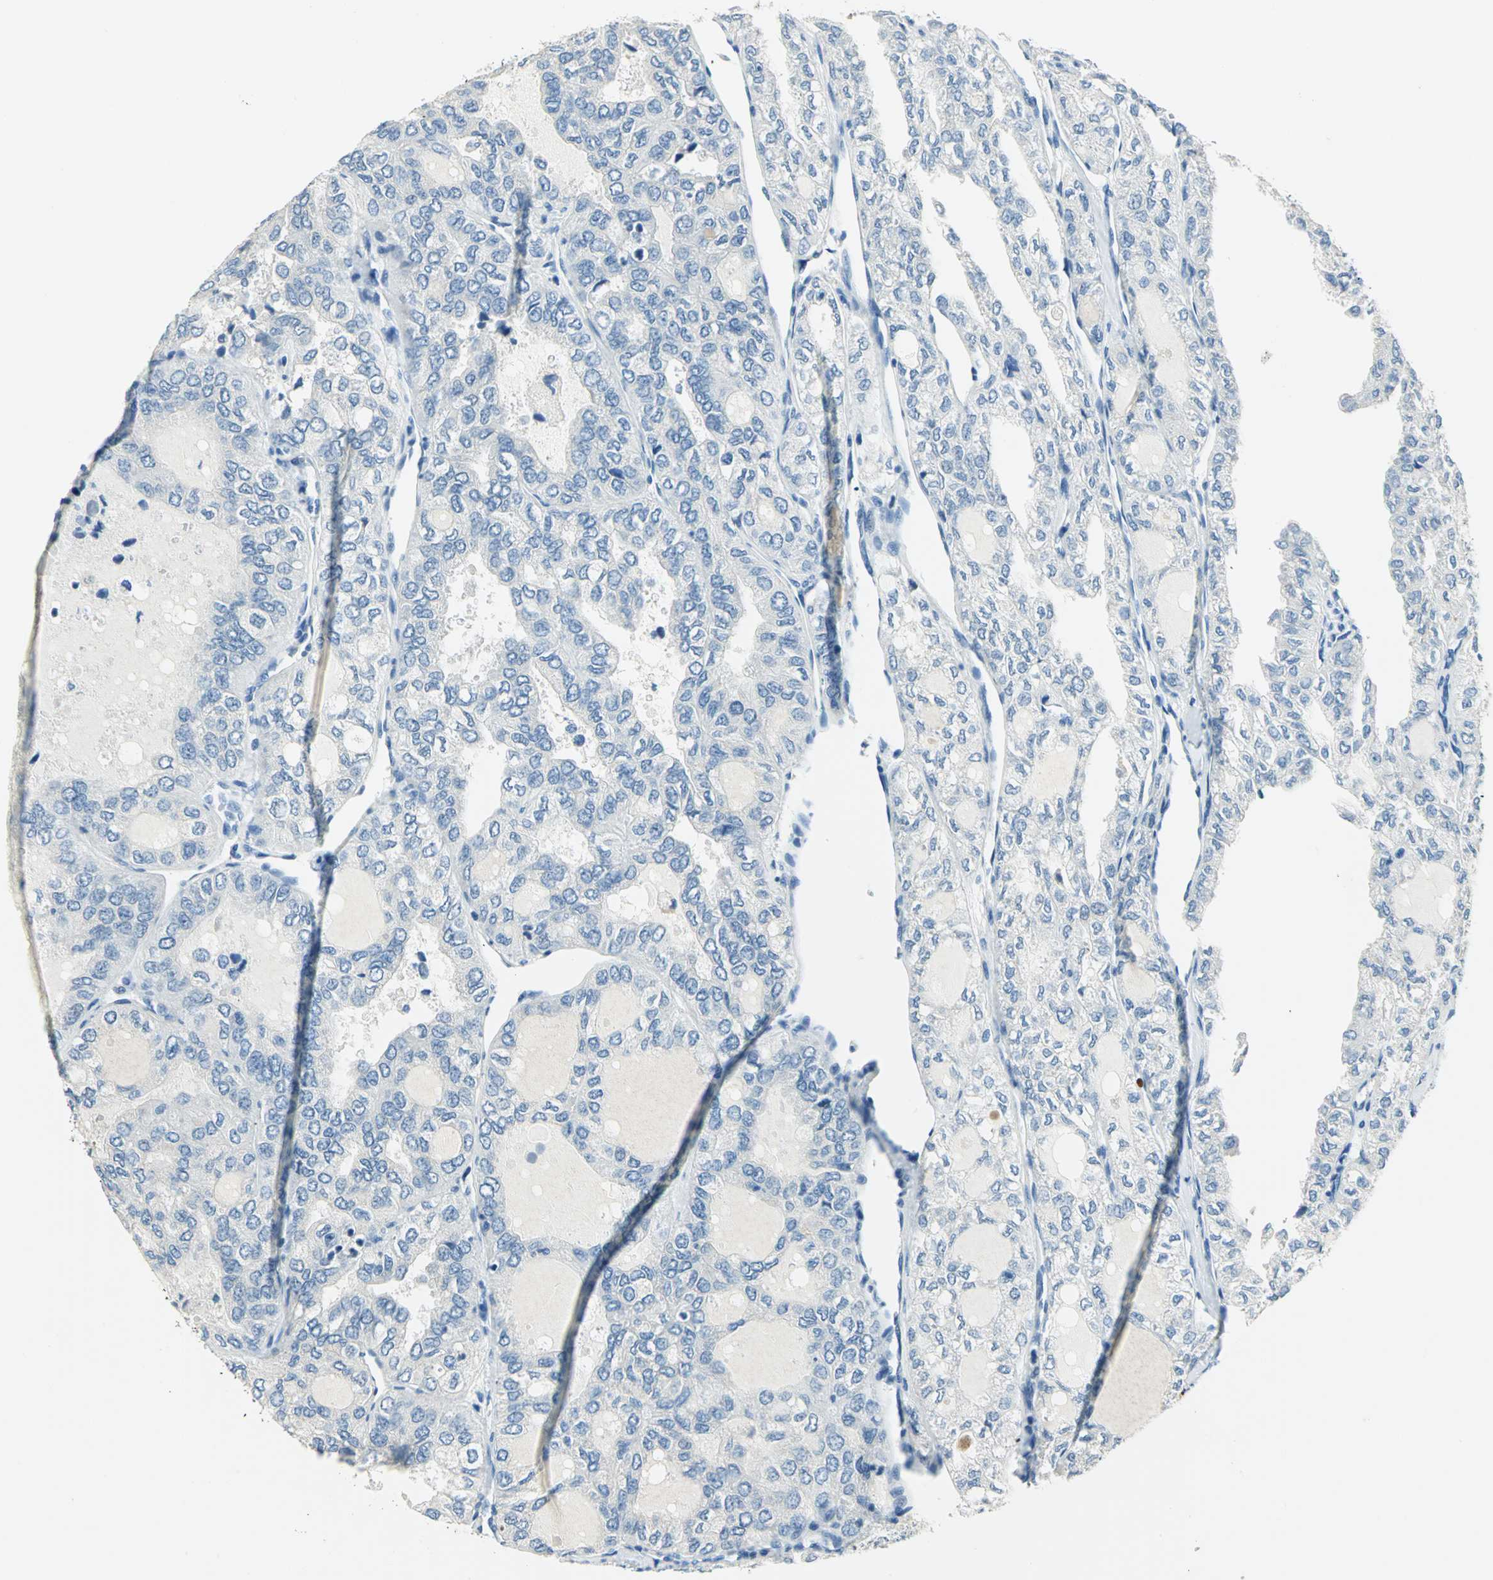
{"staining": {"intensity": "negative", "quantity": "none", "location": "none"}, "tissue": "thyroid cancer", "cell_type": "Tumor cells", "image_type": "cancer", "snomed": [{"axis": "morphology", "description": "Follicular adenoma carcinoma, NOS"}, {"axis": "topography", "description": "Thyroid gland"}], "caption": "High magnification brightfield microscopy of thyroid follicular adenoma carcinoma stained with DAB (brown) and counterstained with hematoxylin (blue): tumor cells show no significant staining.", "gene": "RAD17", "patient": {"sex": "male", "age": 75}}